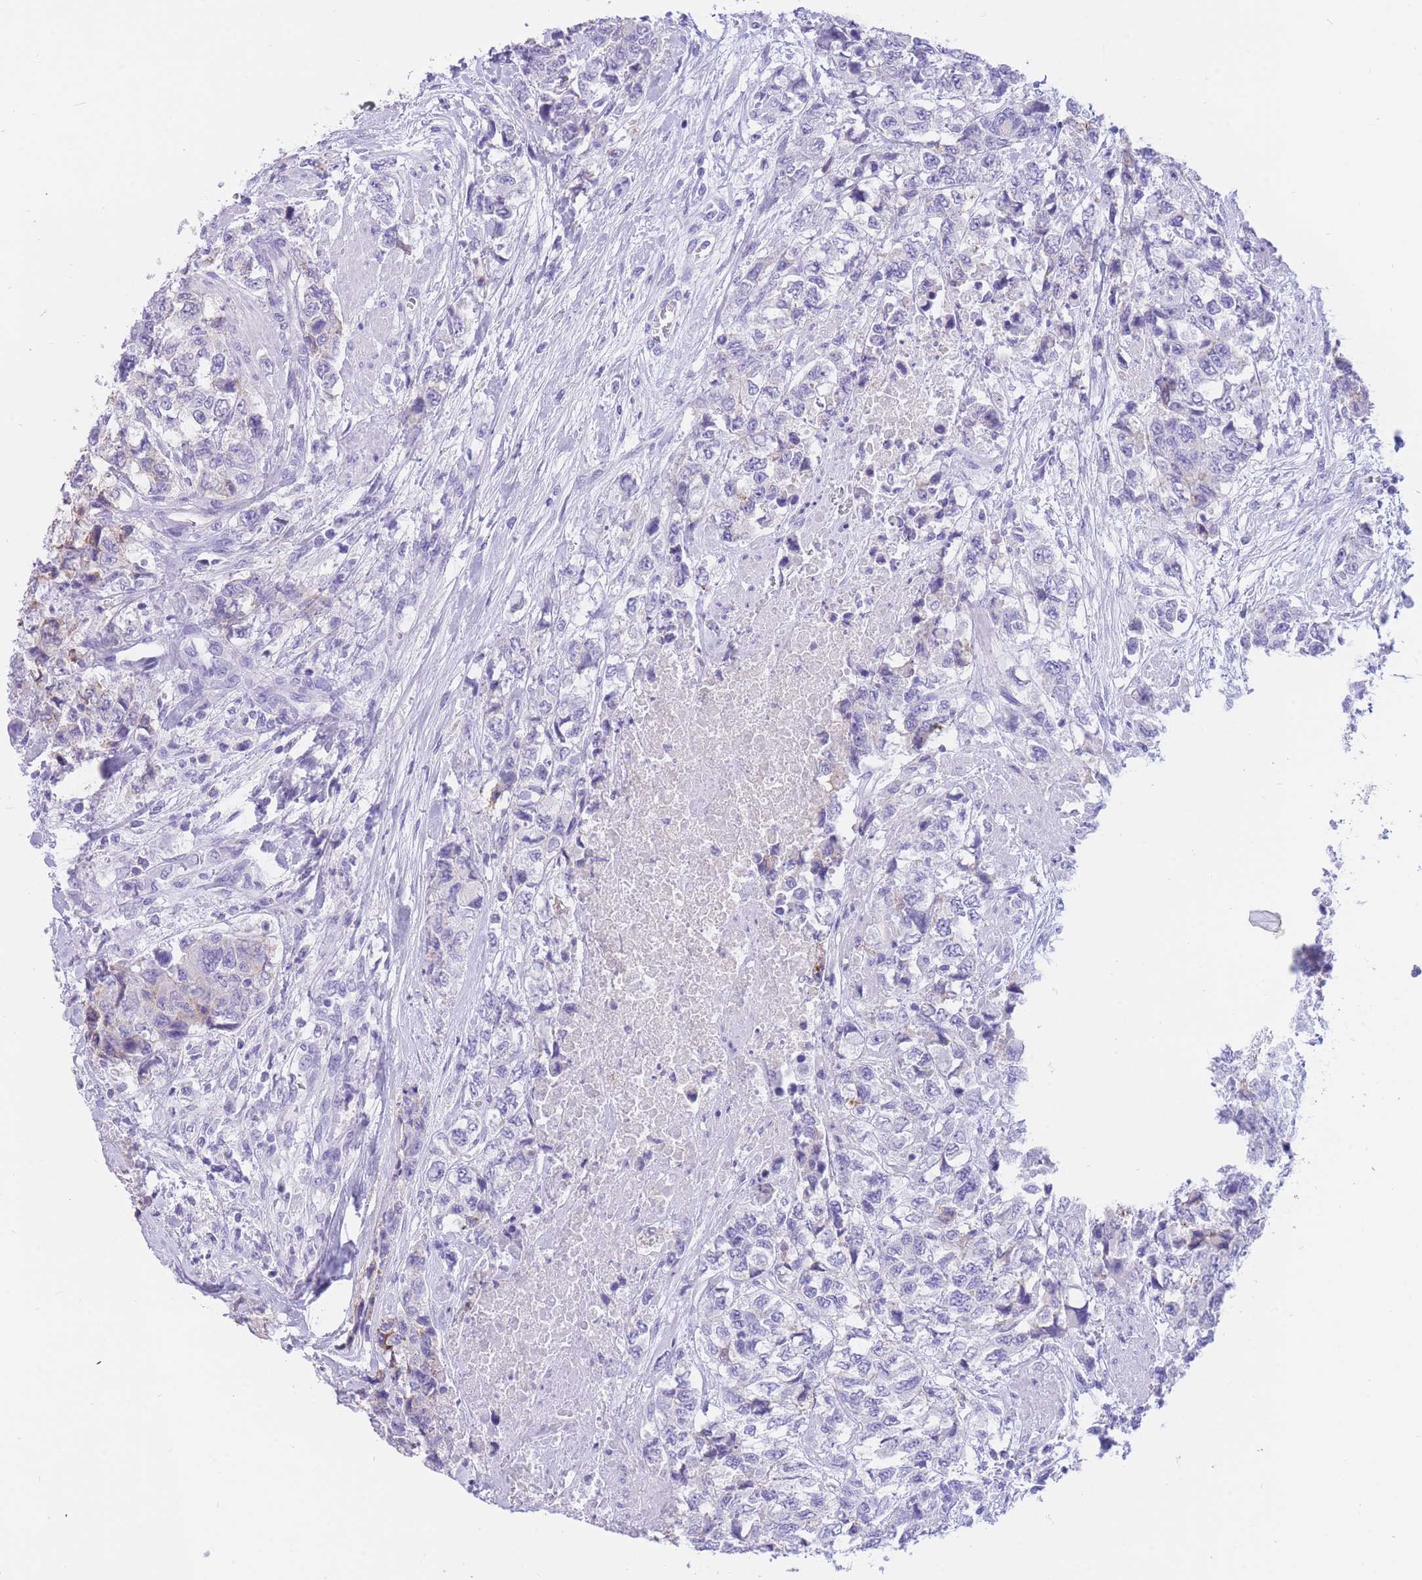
{"staining": {"intensity": "negative", "quantity": "none", "location": "none"}, "tissue": "urothelial cancer", "cell_type": "Tumor cells", "image_type": "cancer", "snomed": [{"axis": "morphology", "description": "Urothelial carcinoma, High grade"}, {"axis": "topography", "description": "Urinary bladder"}], "caption": "Immunohistochemical staining of high-grade urothelial carcinoma shows no significant expression in tumor cells.", "gene": "SULT1A1", "patient": {"sex": "female", "age": 78}}